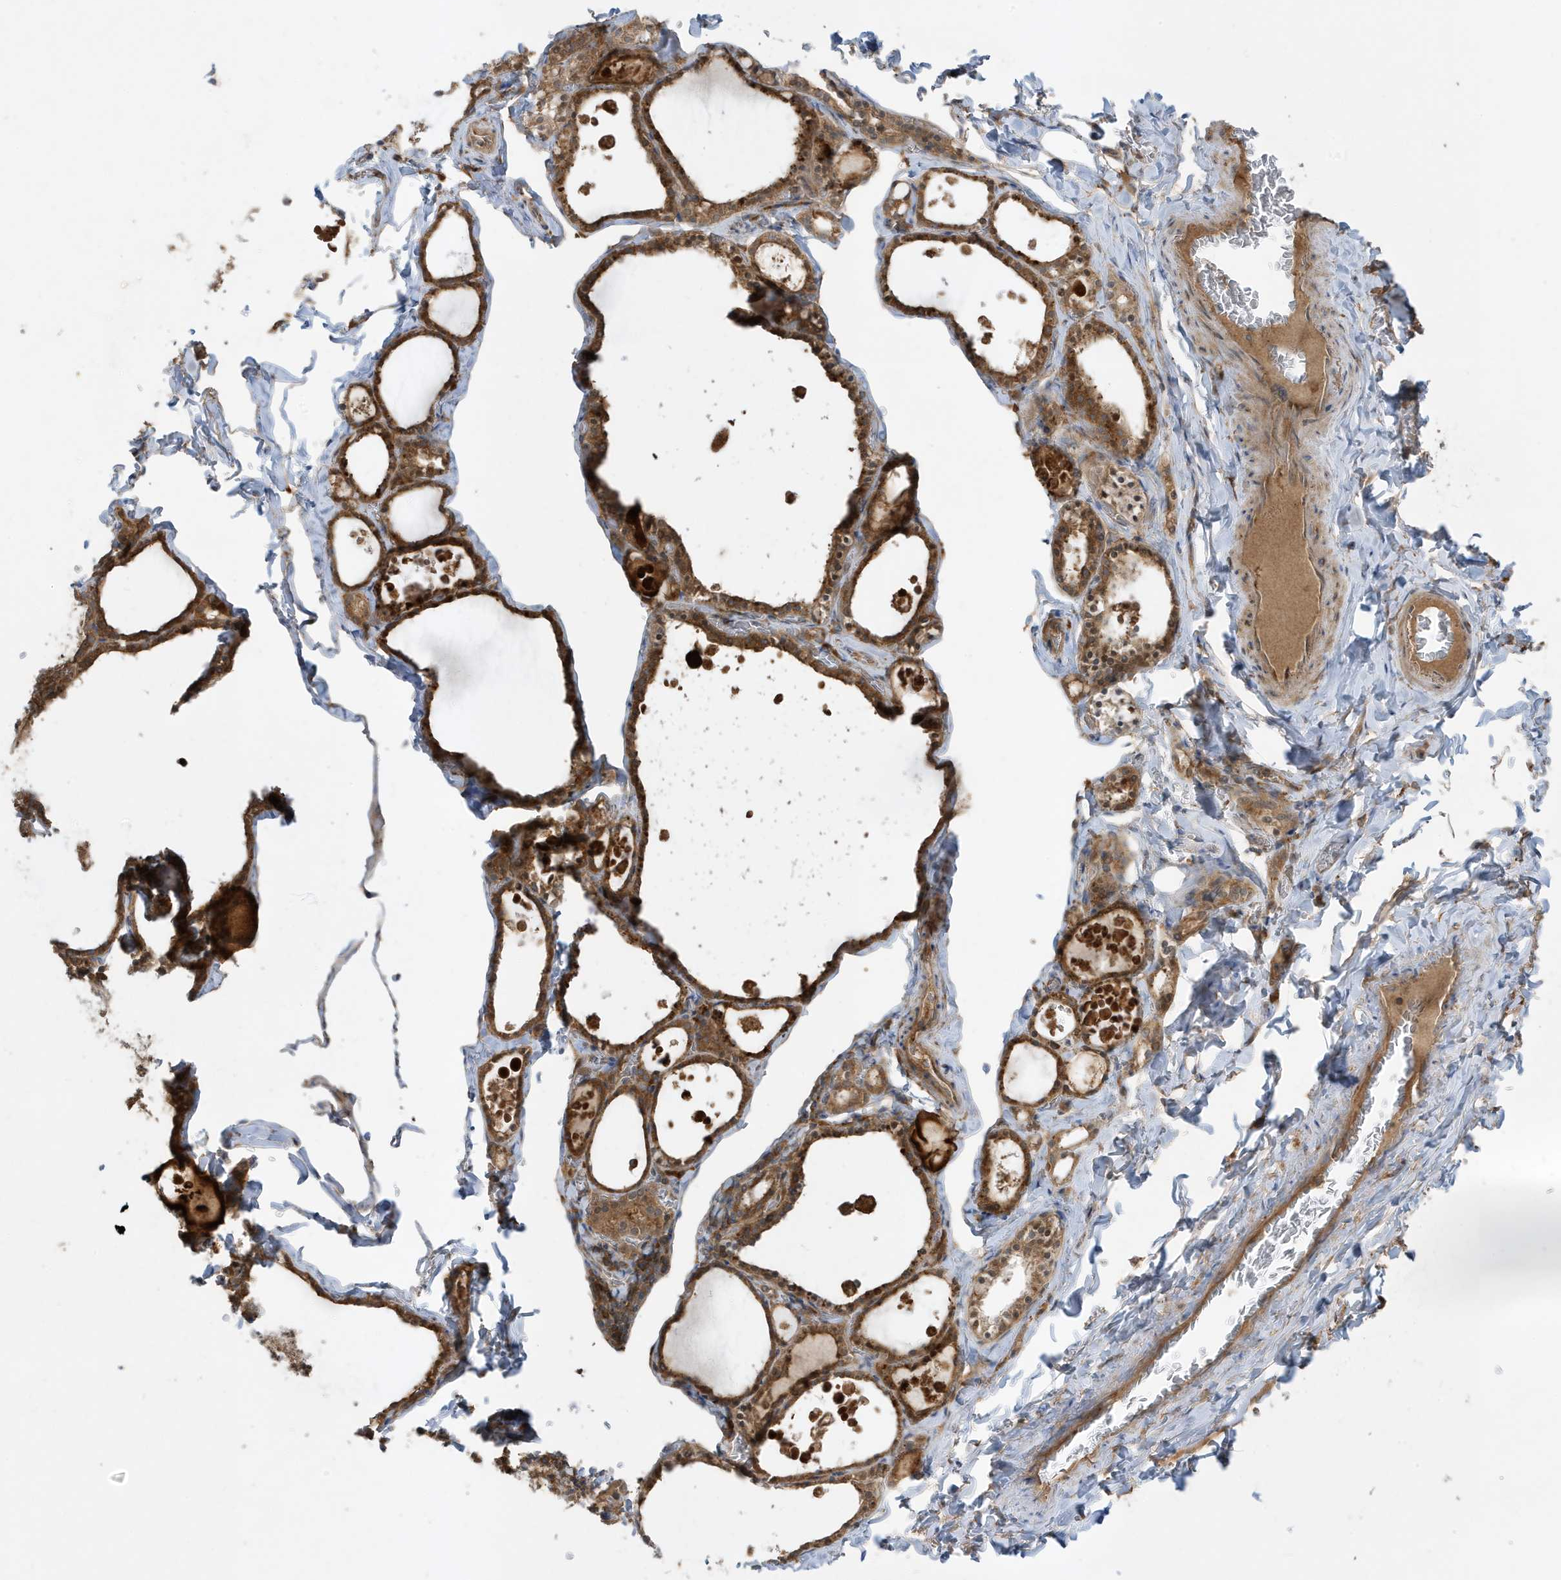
{"staining": {"intensity": "moderate", "quantity": ">75%", "location": "cytoplasmic/membranous"}, "tissue": "thyroid gland", "cell_type": "Glandular cells", "image_type": "normal", "snomed": [{"axis": "morphology", "description": "Normal tissue, NOS"}, {"axis": "topography", "description": "Thyroid gland"}], "caption": "Immunohistochemical staining of unremarkable thyroid gland exhibits medium levels of moderate cytoplasmic/membranous expression in about >75% of glandular cells.", "gene": "ABTB1", "patient": {"sex": "male", "age": 56}}